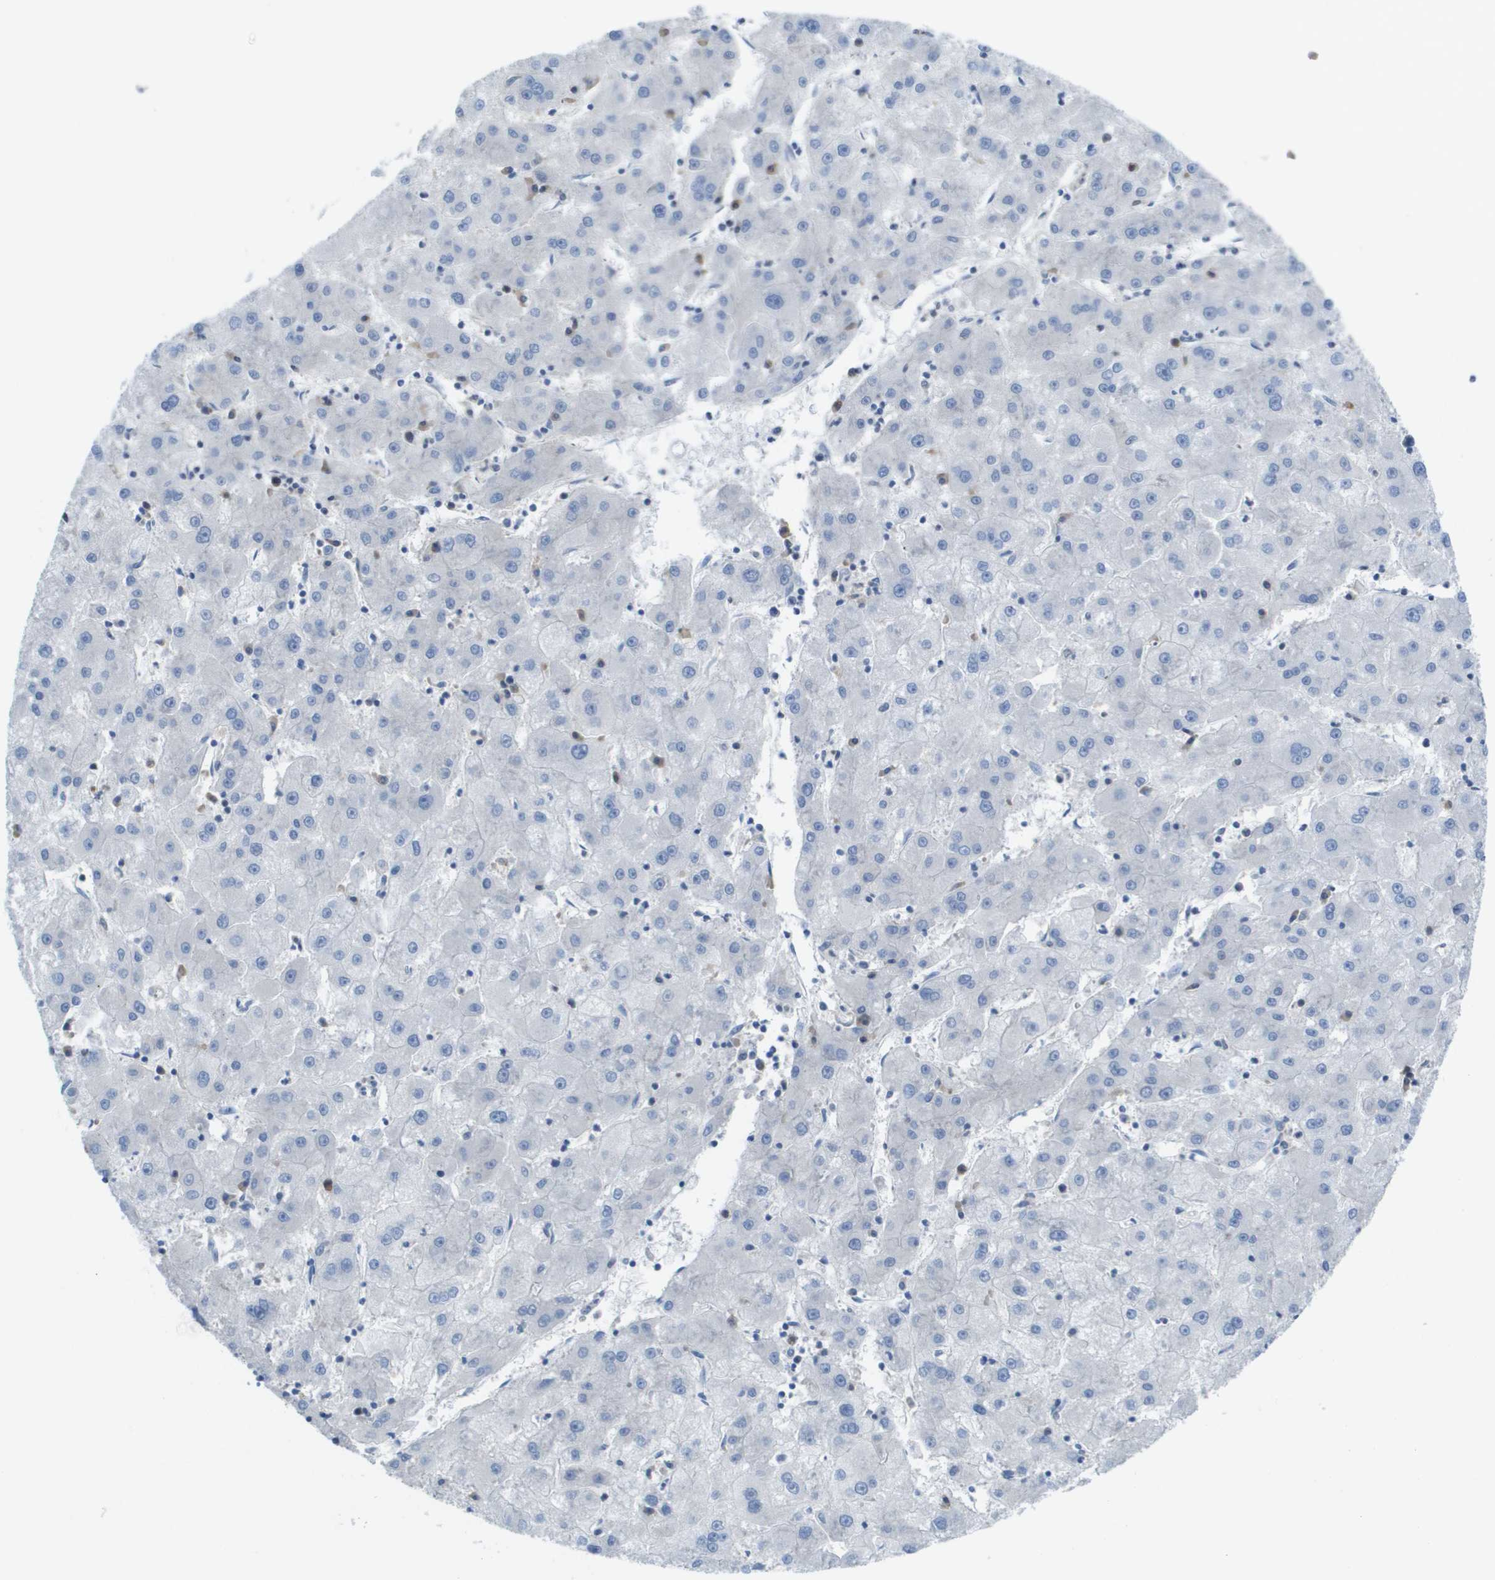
{"staining": {"intensity": "negative", "quantity": "none", "location": "none"}, "tissue": "liver cancer", "cell_type": "Tumor cells", "image_type": "cancer", "snomed": [{"axis": "morphology", "description": "Carcinoma, Hepatocellular, NOS"}, {"axis": "topography", "description": "Liver"}], "caption": "Image shows no significant protein staining in tumor cells of liver cancer. The staining is performed using DAB (3,3'-diaminobenzidine) brown chromogen with nuclei counter-stained in using hematoxylin.", "gene": "EIF4G2", "patient": {"sex": "male", "age": 72}}